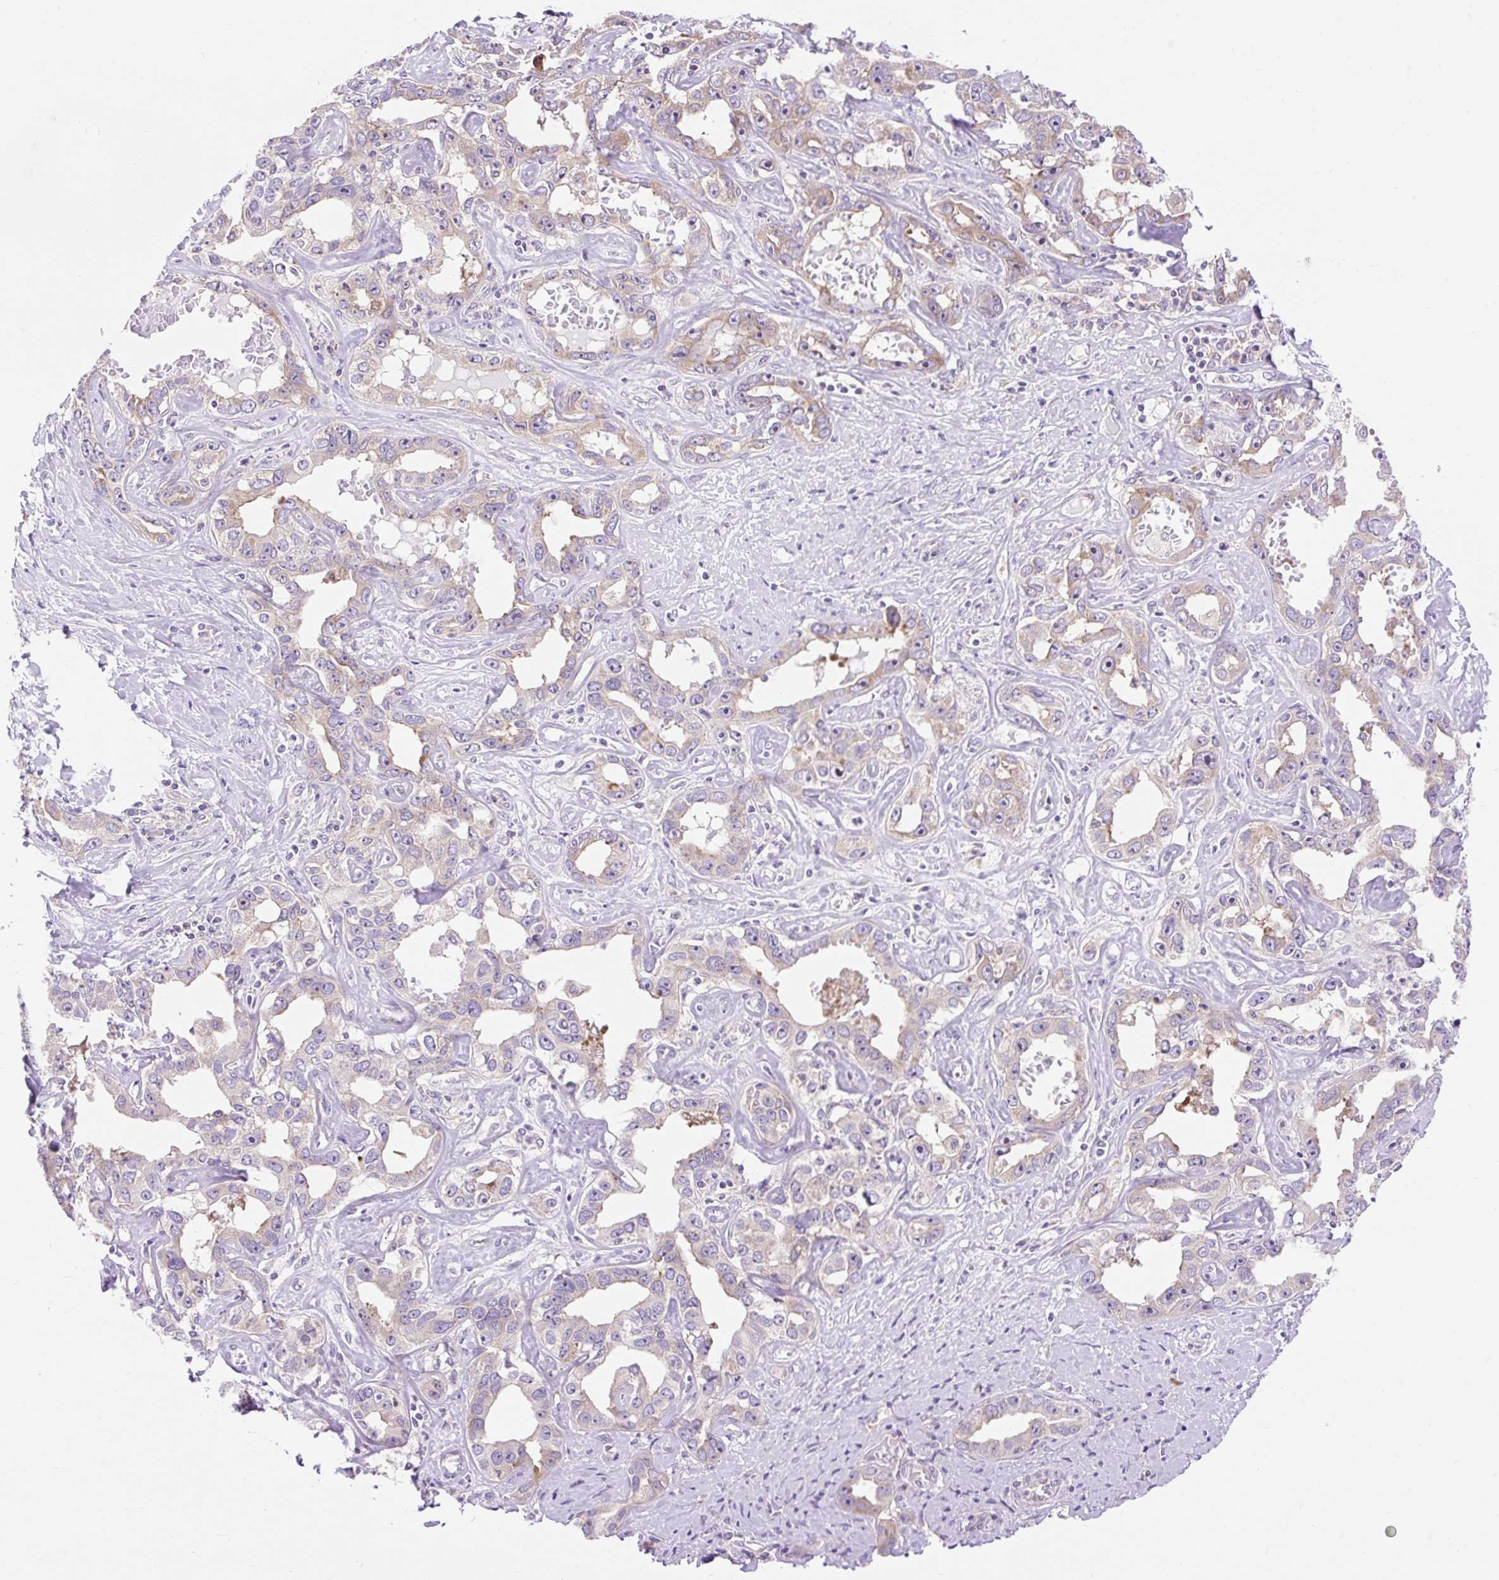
{"staining": {"intensity": "weak", "quantity": "25%-75%", "location": "cytoplasmic/membranous"}, "tissue": "liver cancer", "cell_type": "Tumor cells", "image_type": "cancer", "snomed": [{"axis": "morphology", "description": "Cholangiocarcinoma"}, {"axis": "topography", "description": "Liver"}], "caption": "A high-resolution micrograph shows IHC staining of cholangiocarcinoma (liver), which displays weak cytoplasmic/membranous staining in about 25%-75% of tumor cells.", "gene": "GPR45", "patient": {"sex": "male", "age": 59}}